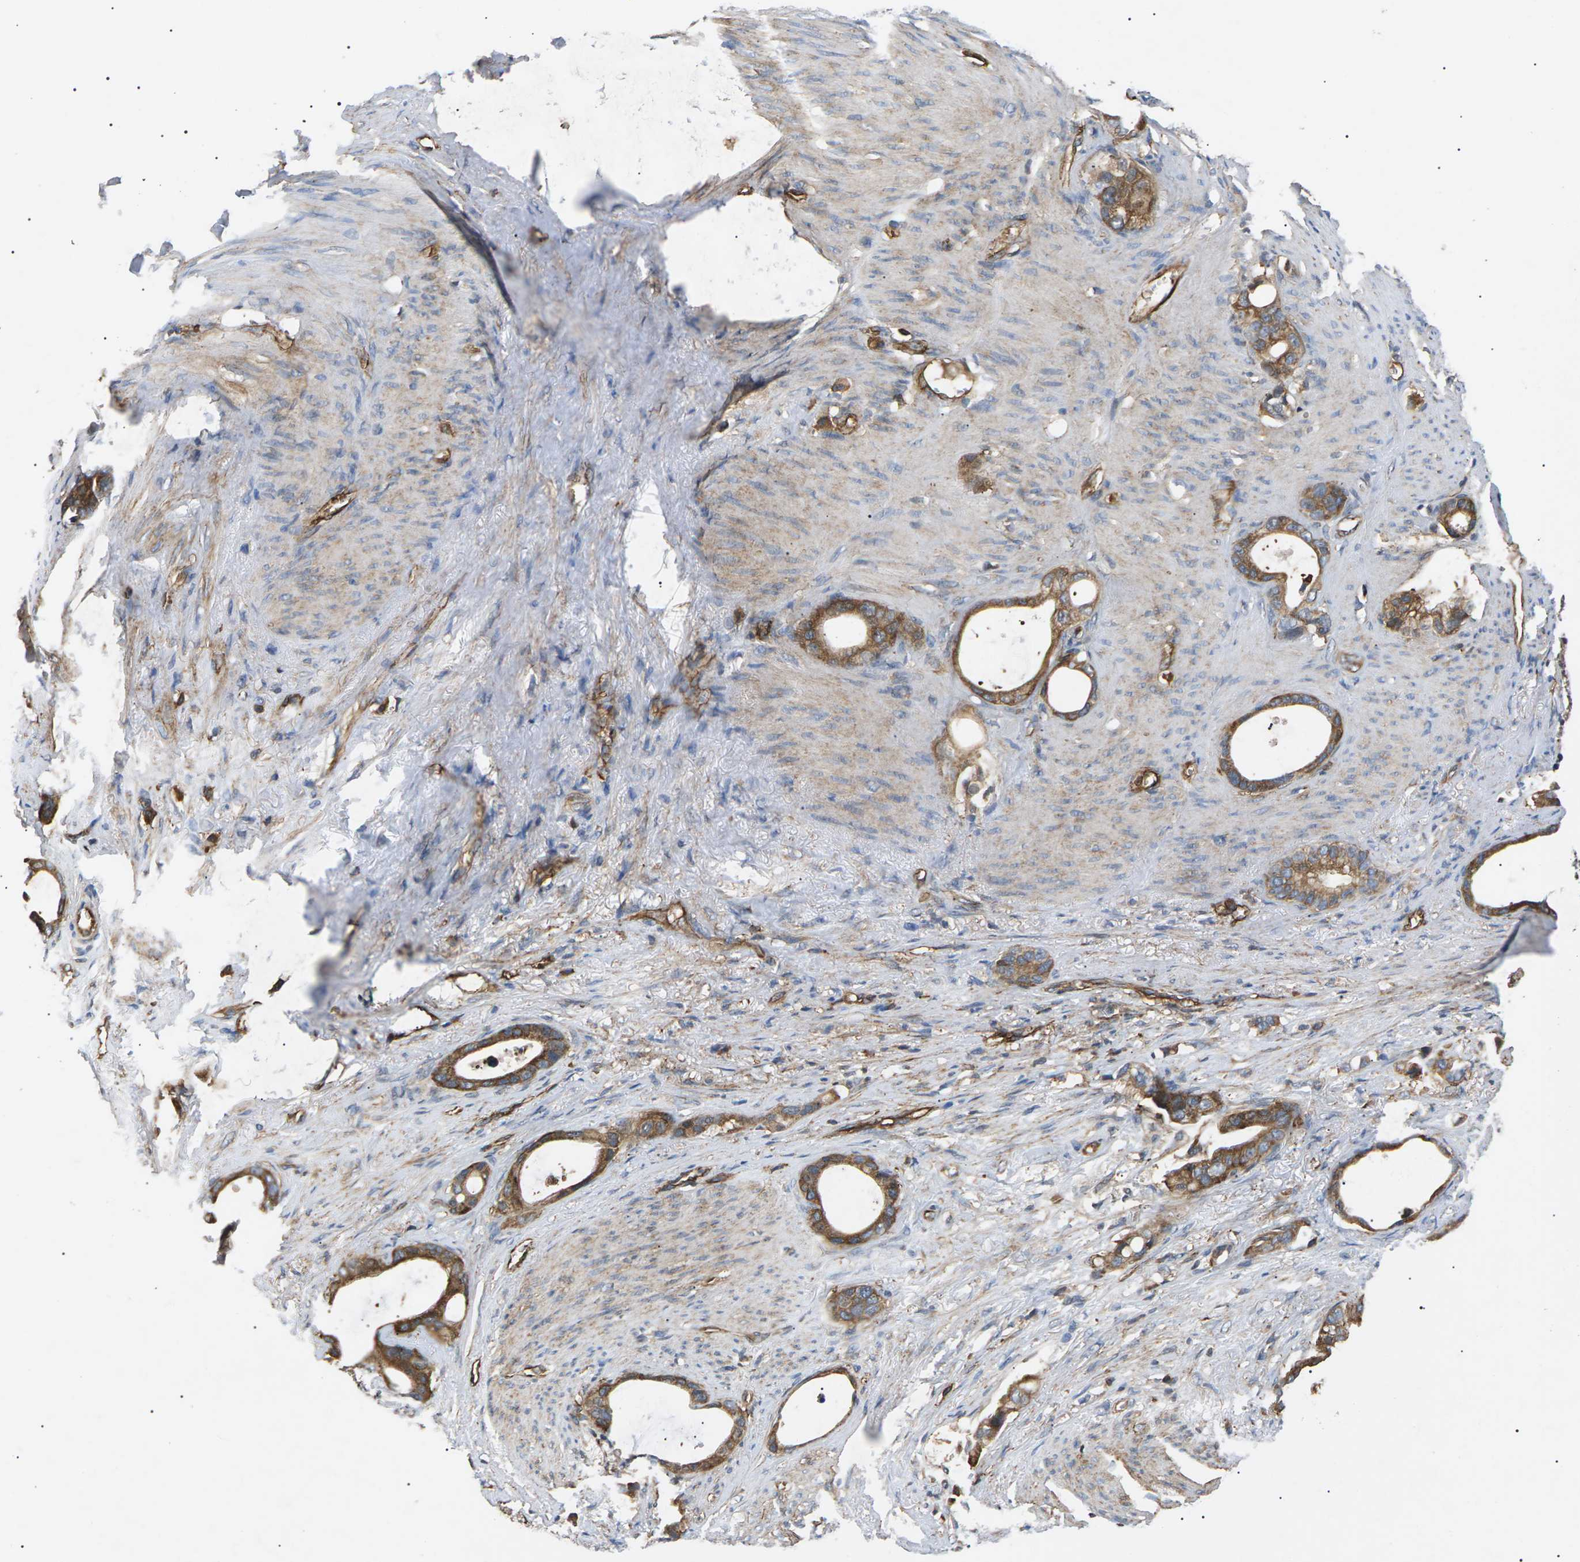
{"staining": {"intensity": "moderate", "quantity": ">75%", "location": "cytoplasmic/membranous"}, "tissue": "stomach cancer", "cell_type": "Tumor cells", "image_type": "cancer", "snomed": [{"axis": "morphology", "description": "Adenocarcinoma, NOS"}, {"axis": "topography", "description": "Stomach"}], "caption": "Protein expression analysis of human stomach cancer reveals moderate cytoplasmic/membranous staining in approximately >75% of tumor cells. The protein is shown in brown color, while the nuclei are stained blue.", "gene": "TMTC4", "patient": {"sex": "female", "age": 75}}